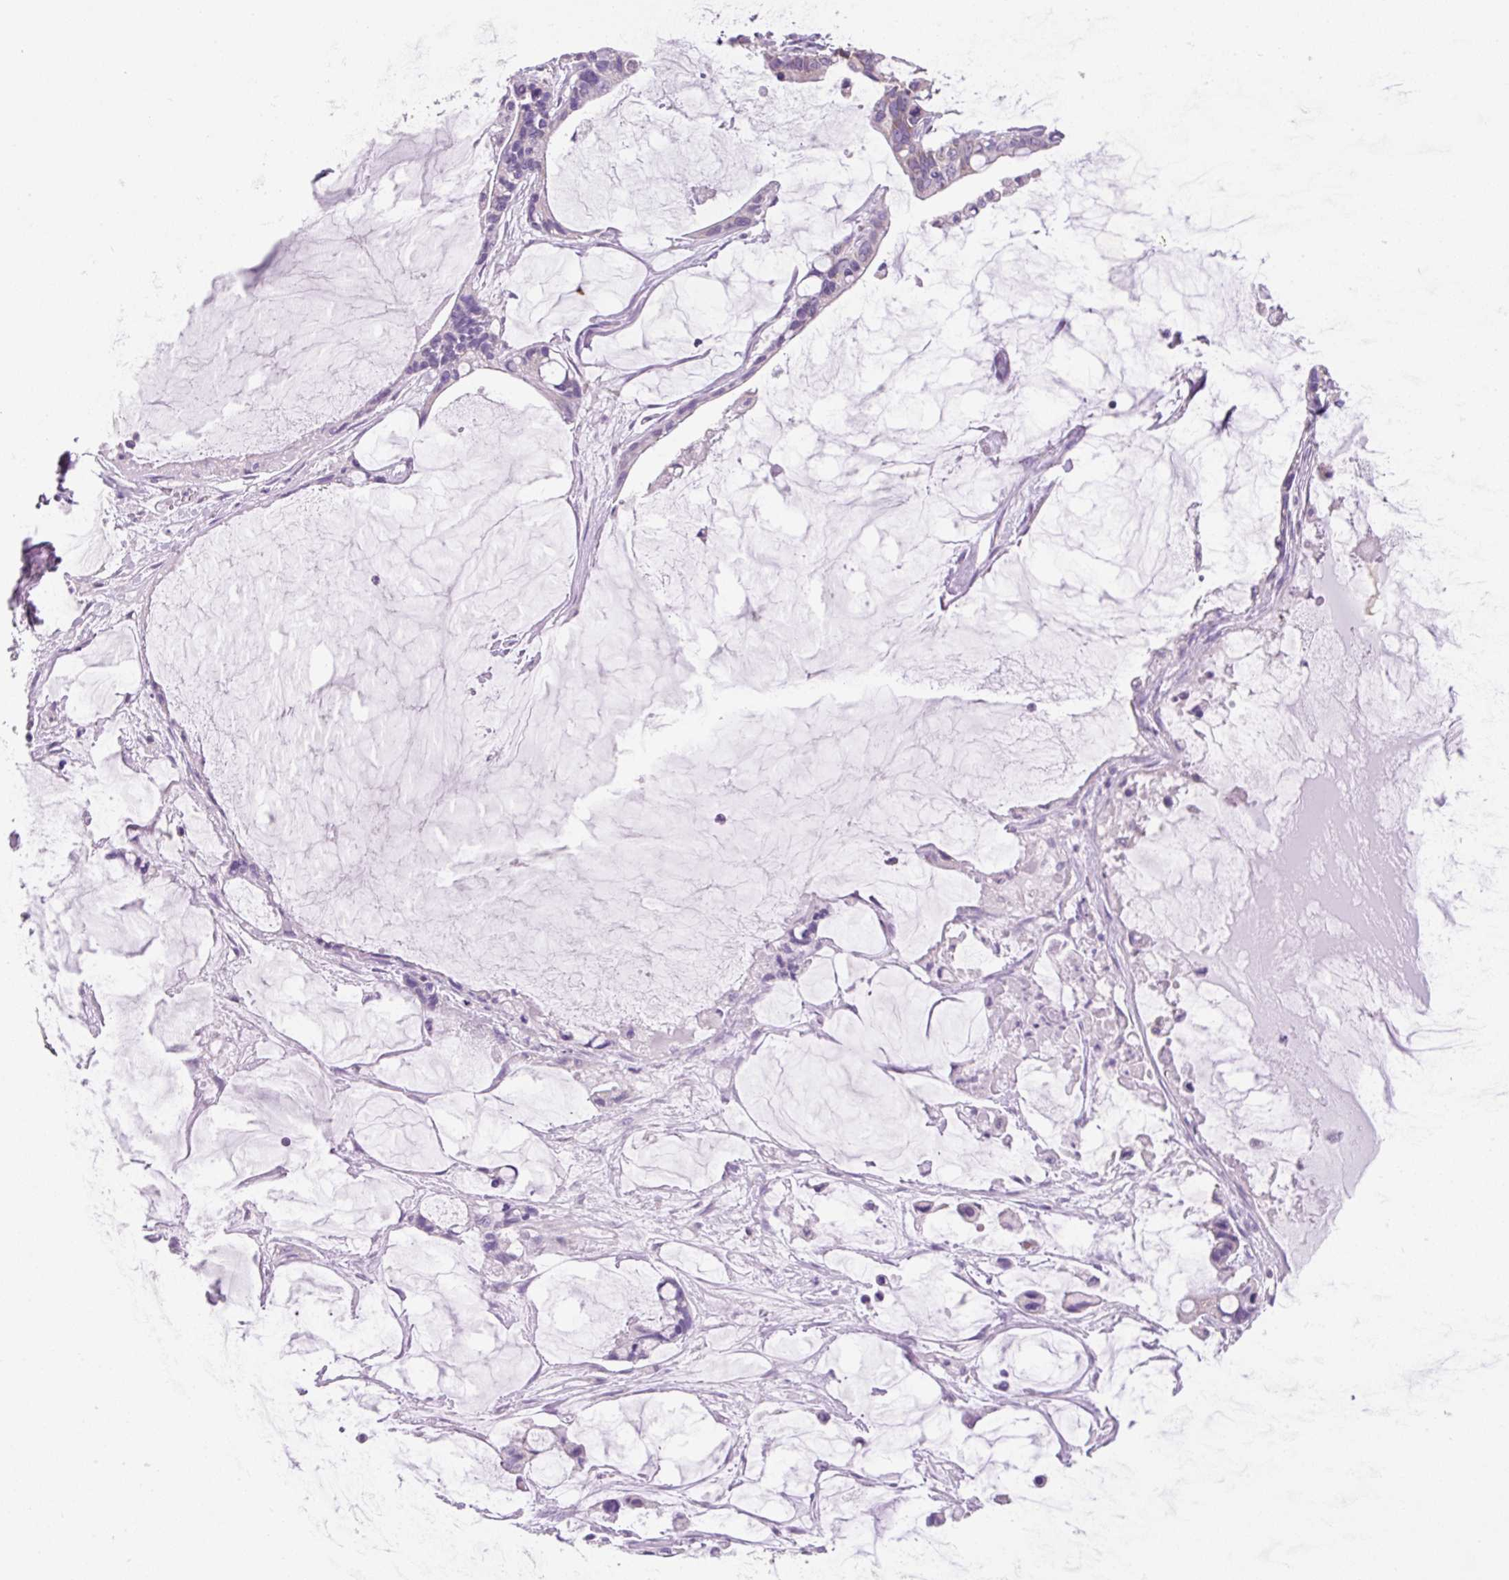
{"staining": {"intensity": "moderate", "quantity": "<25%", "location": "cytoplasmic/membranous"}, "tissue": "ovarian cancer", "cell_type": "Tumor cells", "image_type": "cancer", "snomed": [{"axis": "morphology", "description": "Cystadenocarcinoma, mucinous, NOS"}, {"axis": "topography", "description": "Ovary"}], "caption": "Protein expression analysis of human mucinous cystadenocarcinoma (ovarian) reveals moderate cytoplasmic/membranous expression in about <25% of tumor cells.", "gene": "RPS23", "patient": {"sex": "female", "age": 63}}